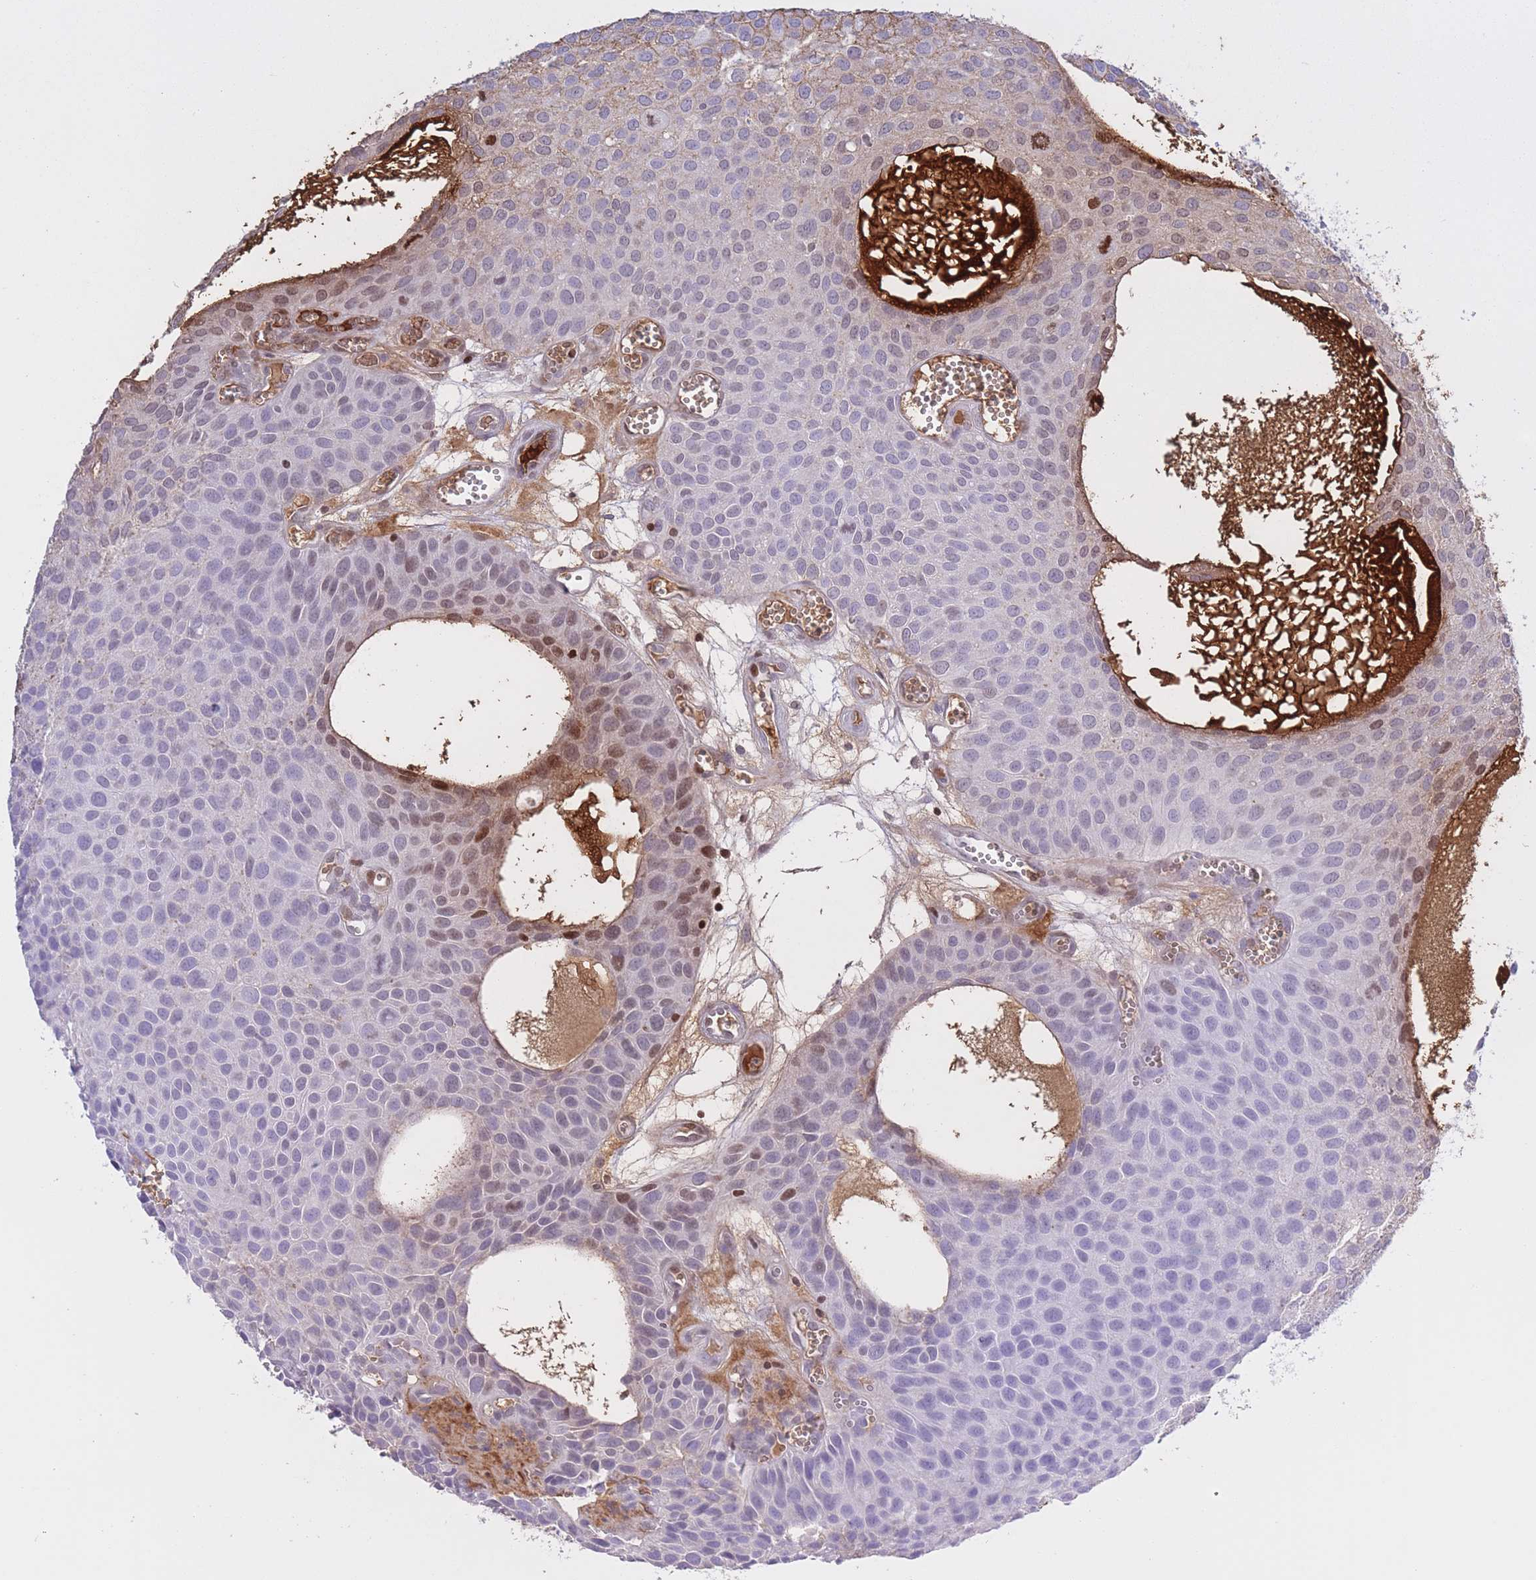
{"staining": {"intensity": "moderate", "quantity": "<25%", "location": "nuclear"}, "tissue": "urothelial cancer", "cell_type": "Tumor cells", "image_type": "cancer", "snomed": [{"axis": "morphology", "description": "Urothelial carcinoma, Low grade"}, {"axis": "topography", "description": "Urinary bladder"}], "caption": "Urothelial carcinoma (low-grade) stained with immunohistochemistry displays moderate nuclear expression in approximately <25% of tumor cells. The protein is shown in brown color, while the nuclei are stained blue.", "gene": "AP3S2", "patient": {"sex": "male", "age": 88}}